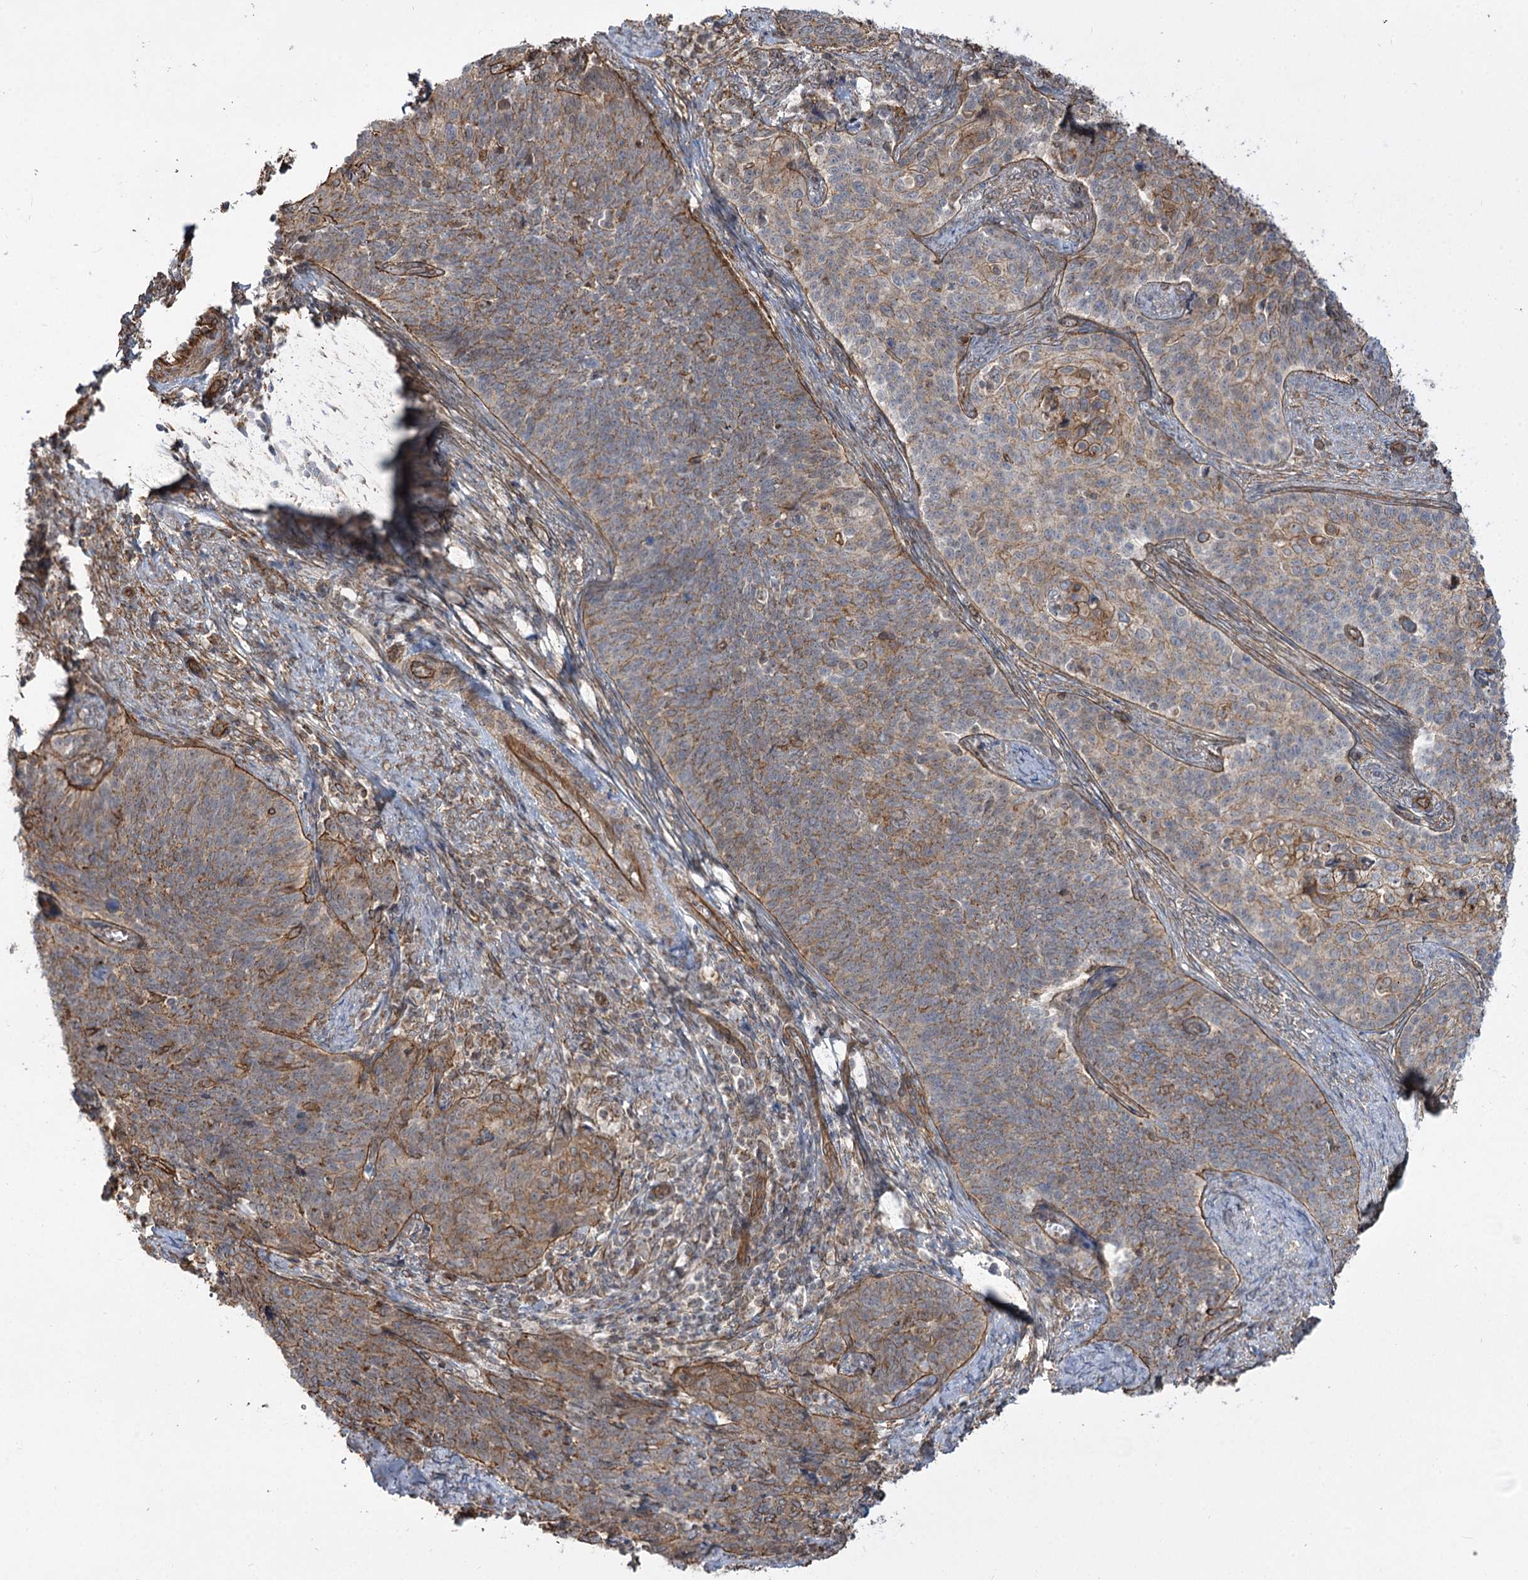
{"staining": {"intensity": "moderate", "quantity": ">75%", "location": "cytoplasmic/membranous"}, "tissue": "cervical cancer", "cell_type": "Tumor cells", "image_type": "cancer", "snomed": [{"axis": "morphology", "description": "Squamous cell carcinoma, NOS"}, {"axis": "topography", "description": "Cervix"}], "caption": "Cervical cancer was stained to show a protein in brown. There is medium levels of moderate cytoplasmic/membranous positivity in about >75% of tumor cells.", "gene": "SH3BP5L", "patient": {"sex": "female", "age": 39}}